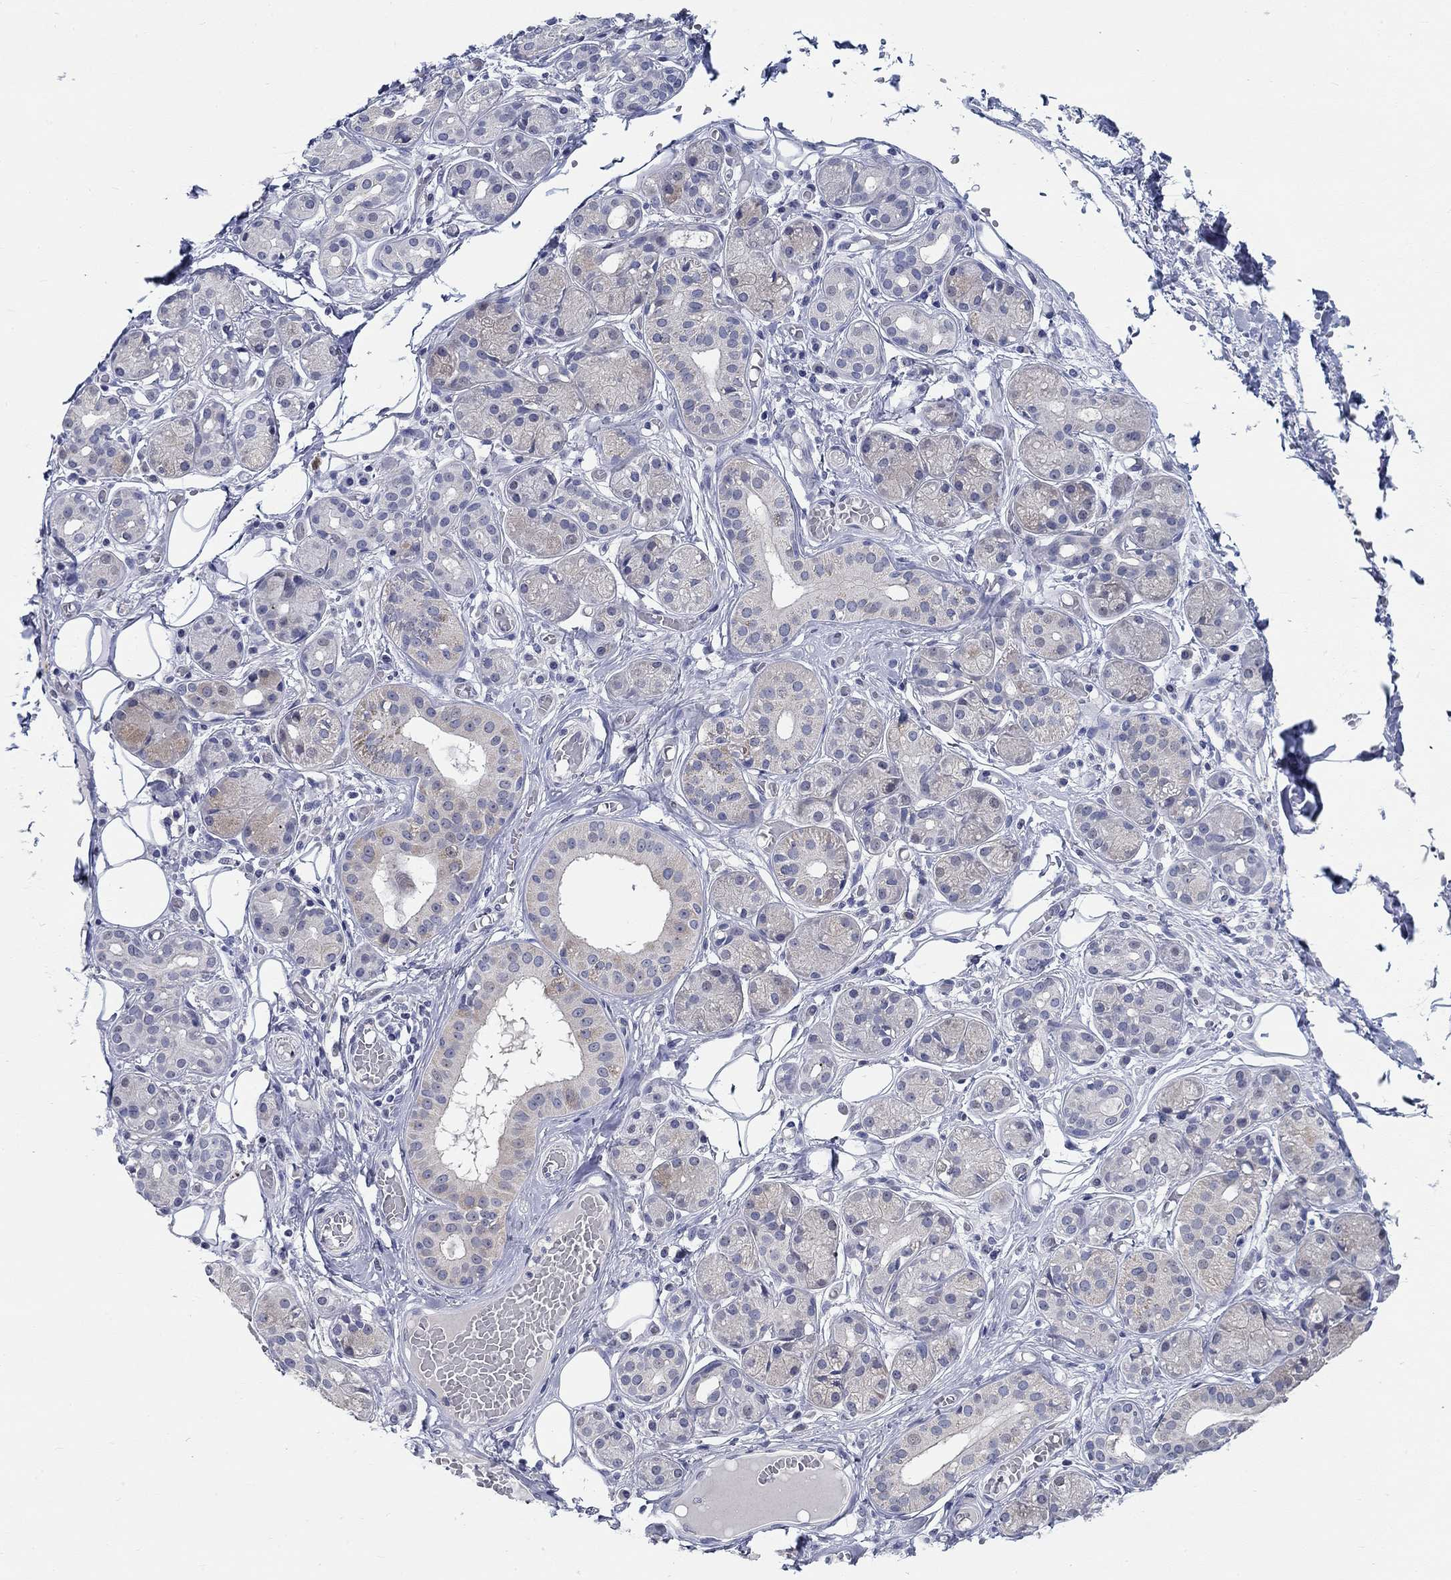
{"staining": {"intensity": "weak", "quantity": "<25%", "location": "cytoplasmic/membranous"}, "tissue": "salivary gland", "cell_type": "Glandular cells", "image_type": "normal", "snomed": [{"axis": "morphology", "description": "Normal tissue, NOS"}, {"axis": "topography", "description": "Salivary gland"}, {"axis": "topography", "description": "Peripheral nerve tissue"}], "caption": "Immunohistochemical staining of unremarkable salivary gland demonstrates no significant positivity in glandular cells. The staining is performed using DAB brown chromogen with nuclei counter-stained in using hematoxylin.", "gene": "SMIM18", "patient": {"sex": "male", "age": 71}}